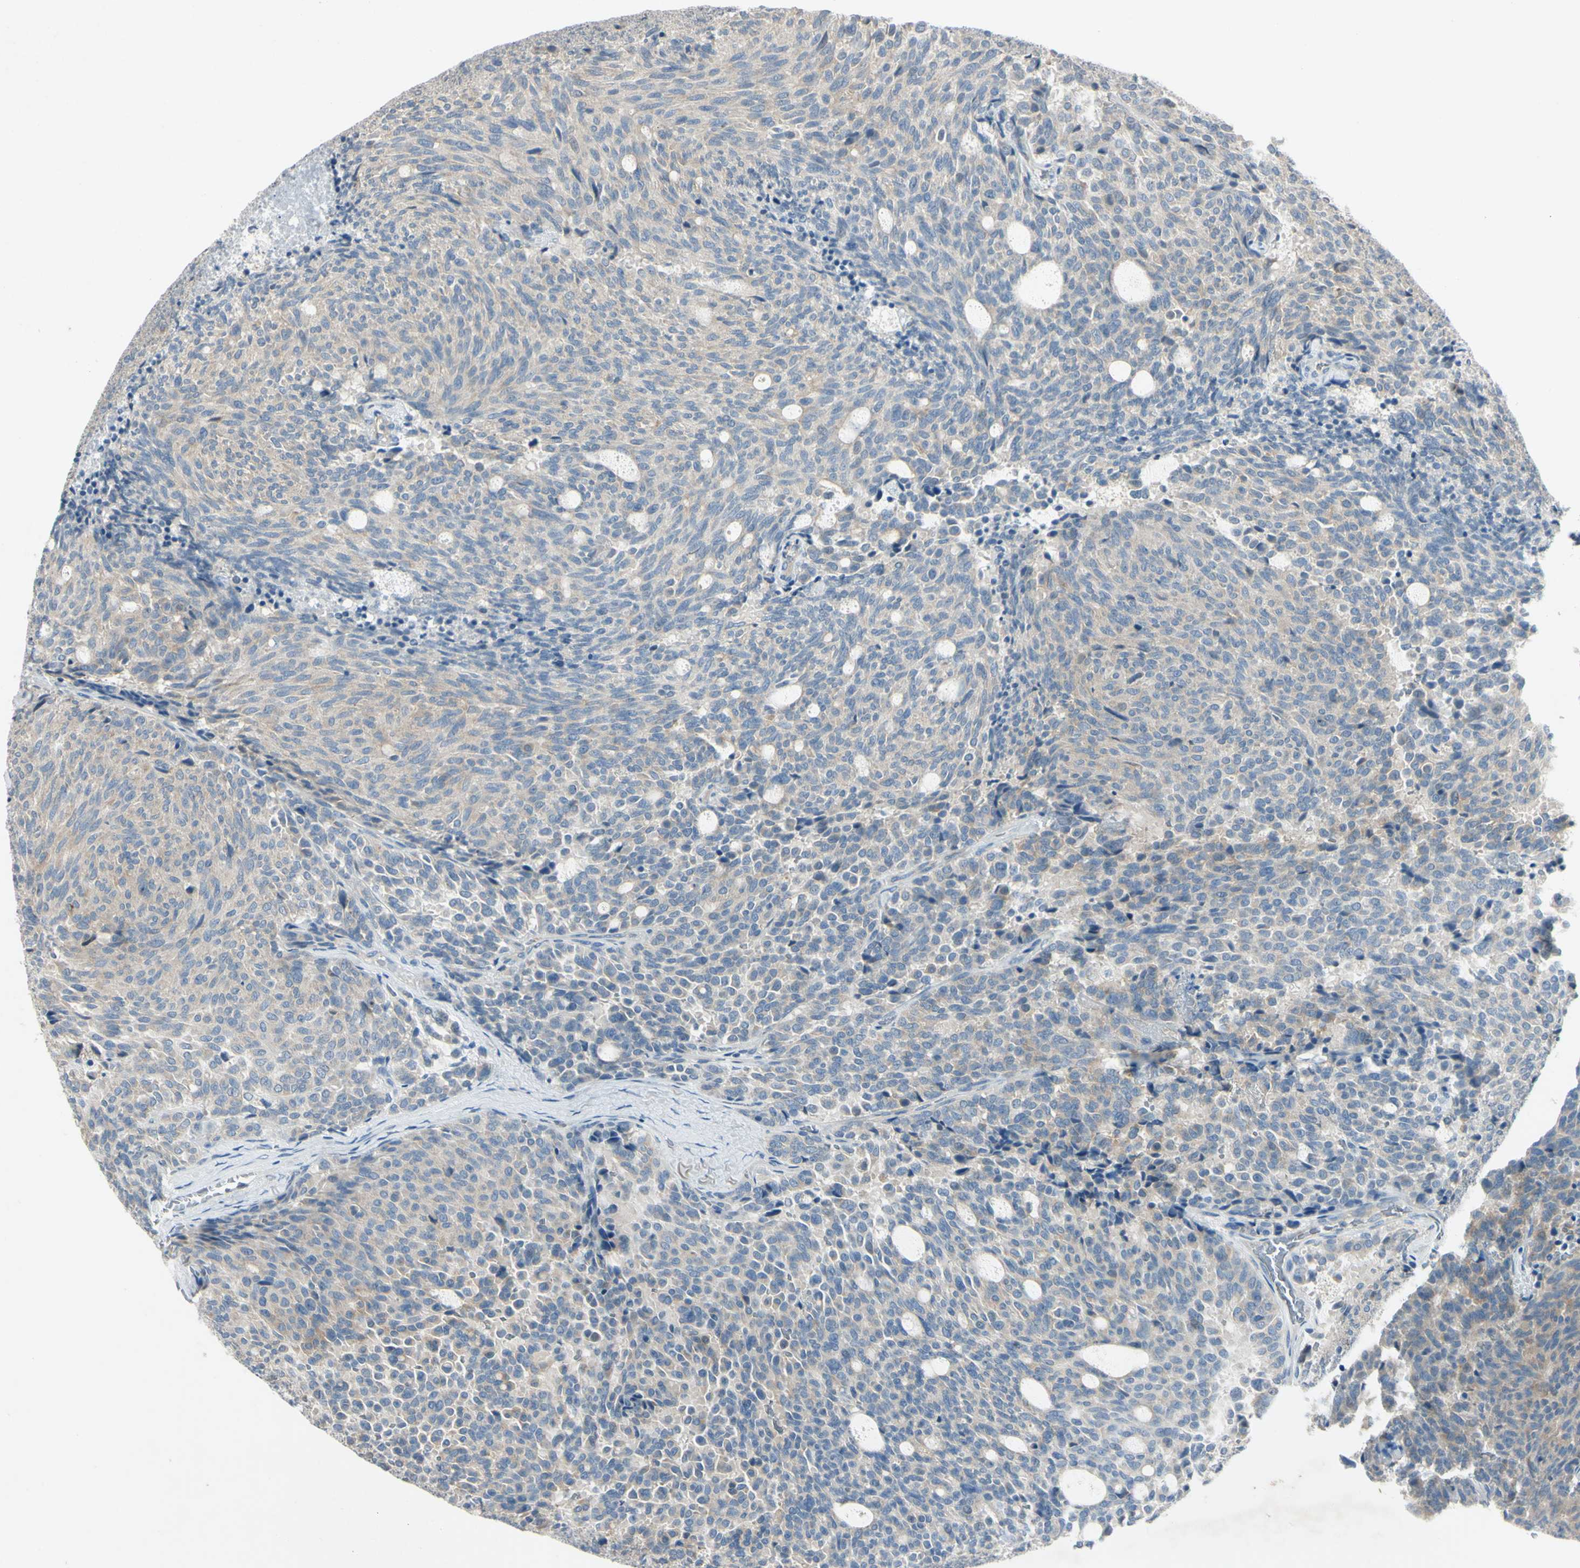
{"staining": {"intensity": "negative", "quantity": "none", "location": "none"}, "tissue": "carcinoid", "cell_type": "Tumor cells", "image_type": "cancer", "snomed": [{"axis": "morphology", "description": "Carcinoid, malignant, NOS"}, {"axis": "topography", "description": "Pancreas"}], "caption": "Carcinoid (malignant) stained for a protein using IHC exhibits no positivity tumor cells.", "gene": "AATK", "patient": {"sex": "female", "age": 54}}